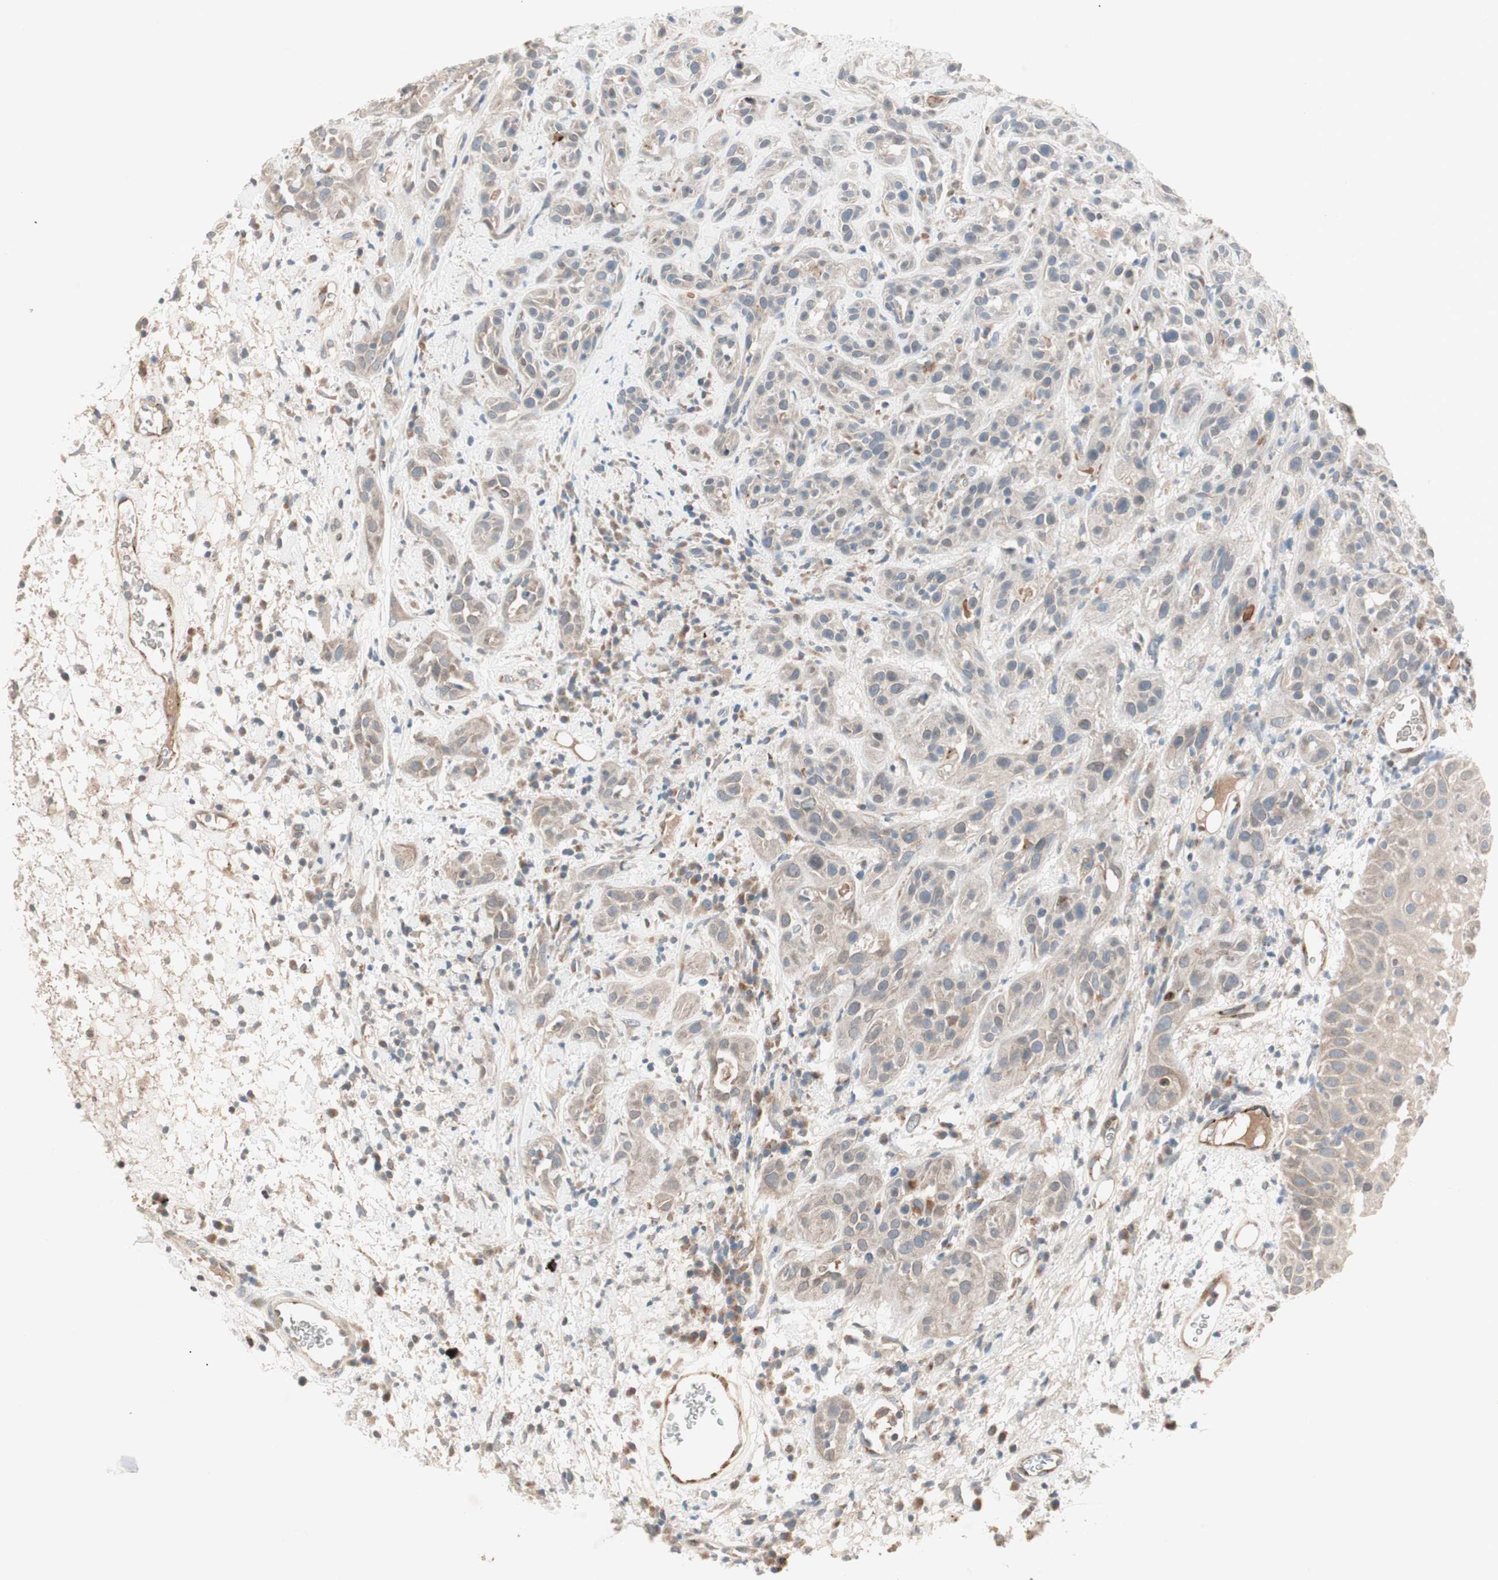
{"staining": {"intensity": "weak", "quantity": "25%-75%", "location": "cytoplasmic/membranous"}, "tissue": "head and neck cancer", "cell_type": "Tumor cells", "image_type": "cancer", "snomed": [{"axis": "morphology", "description": "Squamous cell carcinoma, NOS"}, {"axis": "topography", "description": "Head-Neck"}], "caption": "Immunohistochemical staining of head and neck cancer (squamous cell carcinoma) exhibits low levels of weak cytoplasmic/membranous staining in about 25%-75% of tumor cells. (DAB (3,3'-diaminobenzidine) IHC with brightfield microscopy, high magnification).", "gene": "FGFR4", "patient": {"sex": "male", "age": 62}}